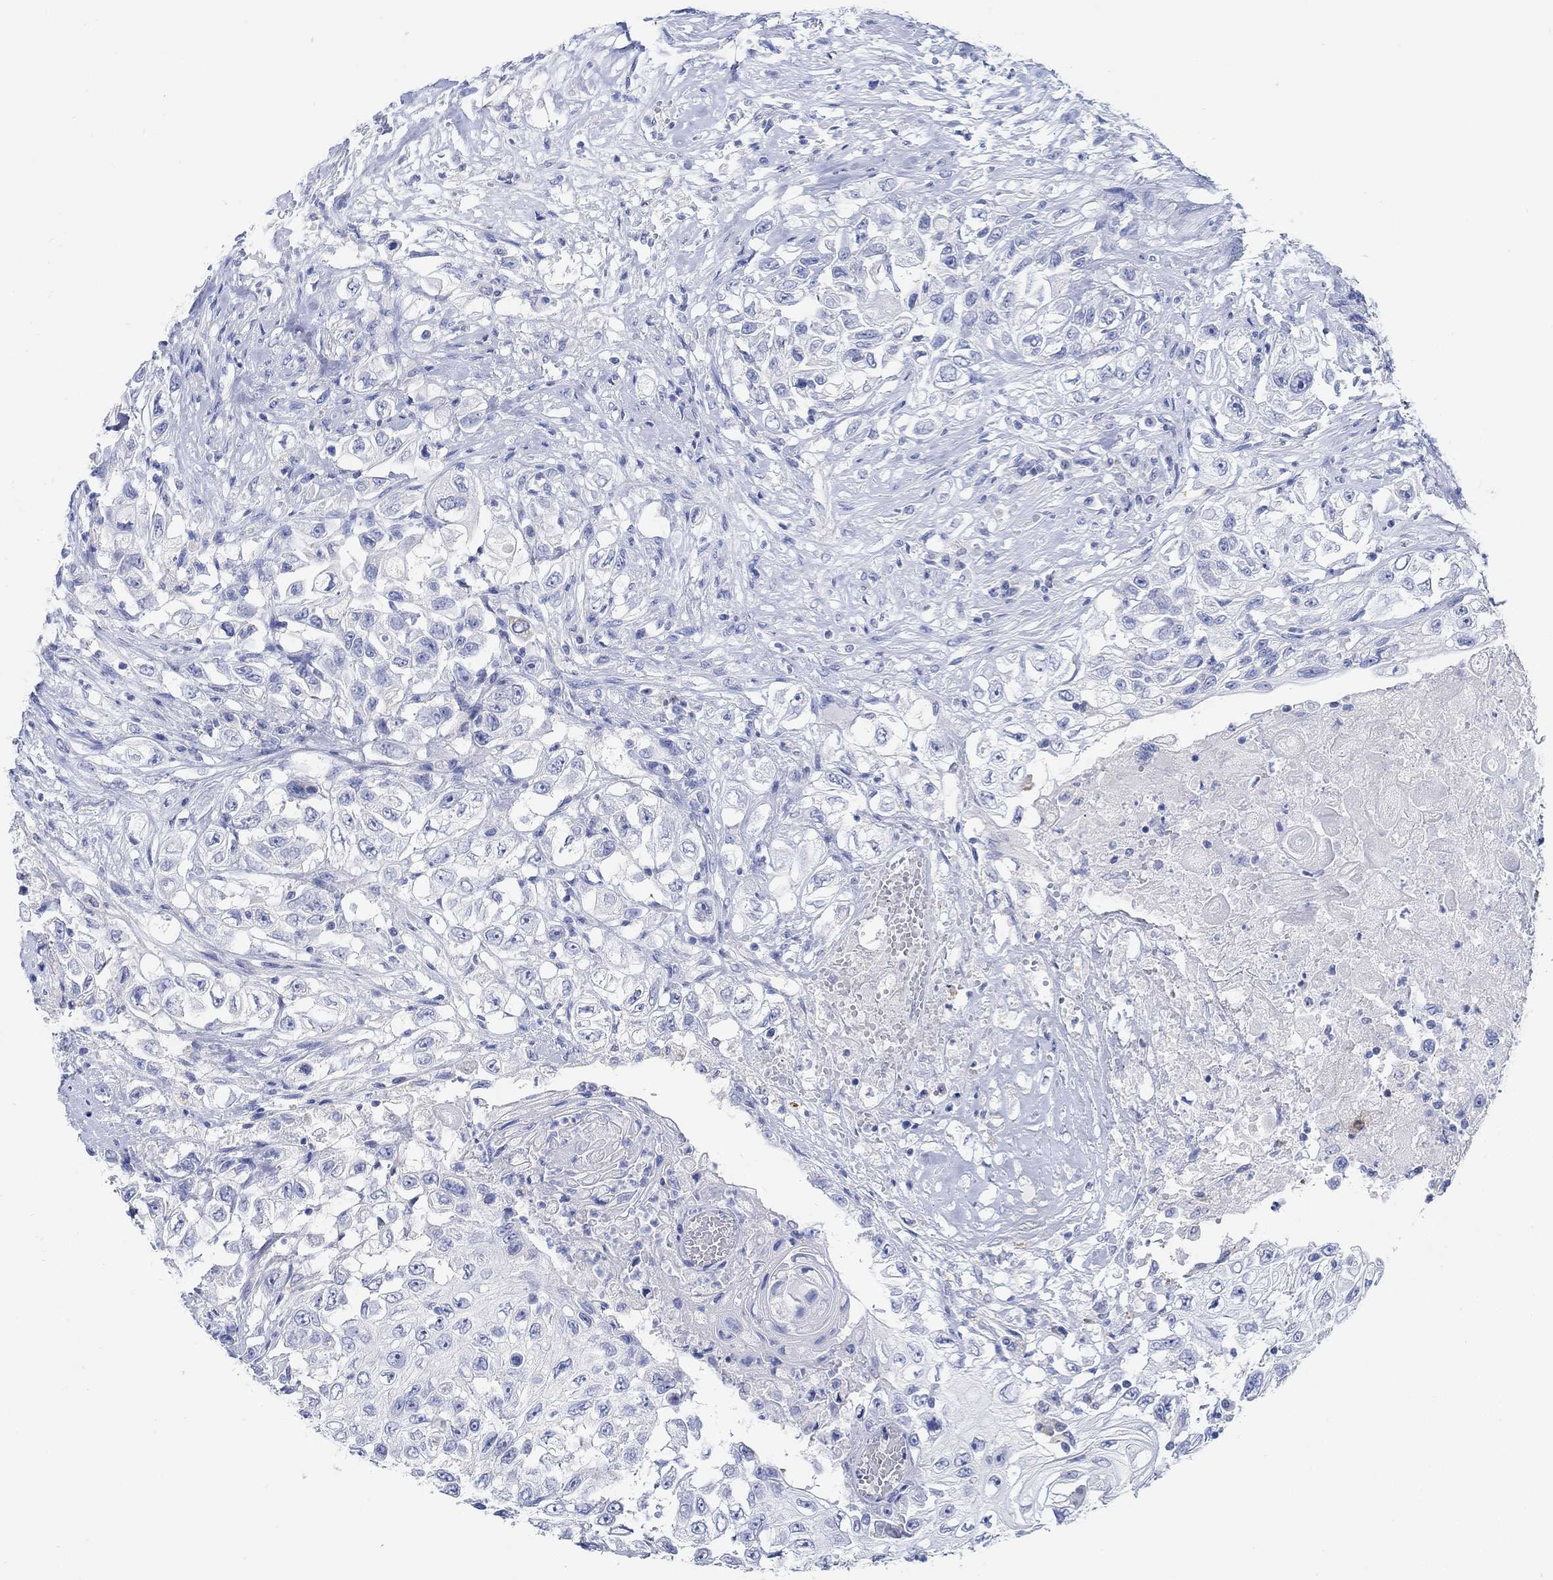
{"staining": {"intensity": "negative", "quantity": "none", "location": "none"}, "tissue": "urothelial cancer", "cell_type": "Tumor cells", "image_type": "cancer", "snomed": [{"axis": "morphology", "description": "Urothelial carcinoma, High grade"}, {"axis": "topography", "description": "Urinary bladder"}], "caption": "Immunohistochemical staining of human urothelial cancer displays no significant staining in tumor cells. (Stains: DAB (3,3'-diaminobenzidine) IHC with hematoxylin counter stain, Microscopy: brightfield microscopy at high magnification).", "gene": "PPP1R17", "patient": {"sex": "female", "age": 56}}